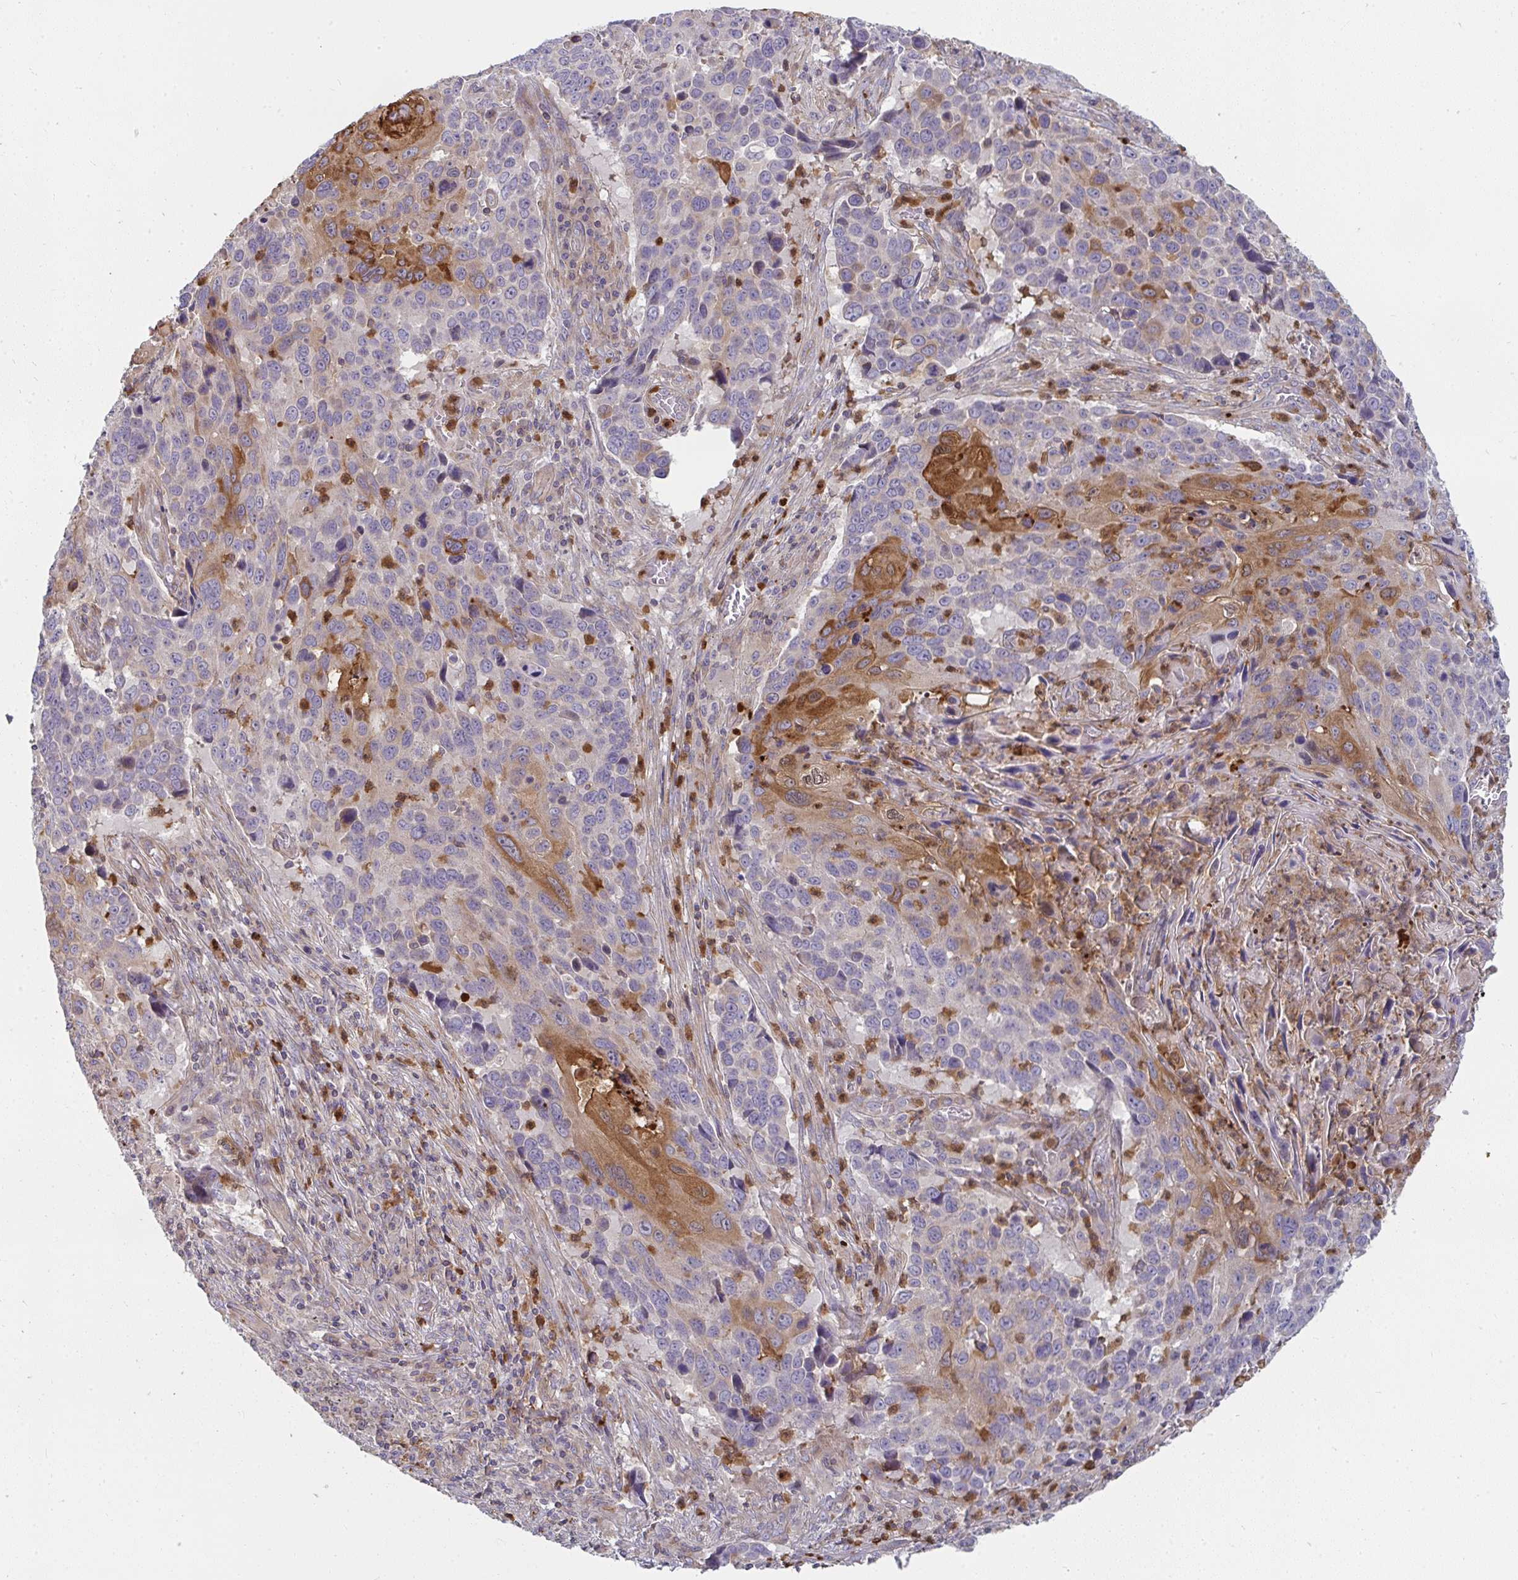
{"staining": {"intensity": "moderate", "quantity": "25%-75%", "location": "cytoplasmic/membranous"}, "tissue": "lung cancer", "cell_type": "Tumor cells", "image_type": "cancer", "snomed": [{"axis": "morphology", "description": "Squamous cell carcinoma, NOS"}, {"axis": "topography", "description": "Lung"}], "caption": "Human lung cancer stained with a protein marker demonstrates moderate staining in tumor cells.", "gene": "CSF3R", "patient": {"sex": "male", "age": 68}}